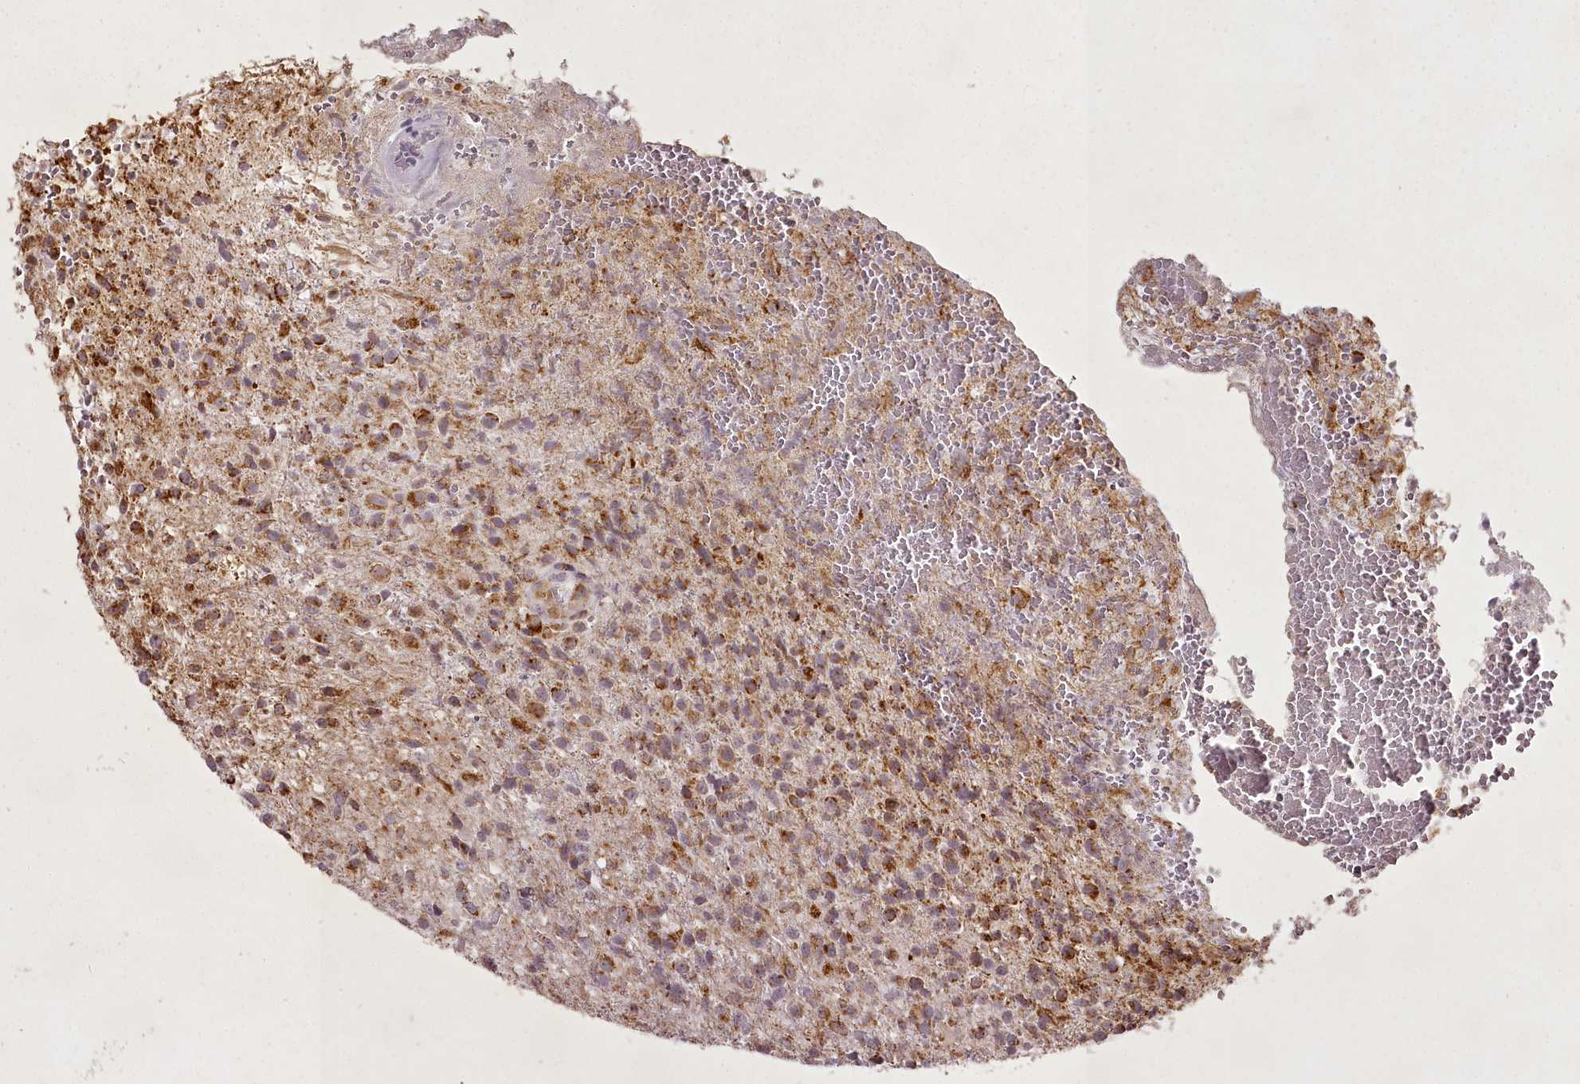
{"staining": {"intensity": "moderate", "quantity": ">75%", "location": "cytoplasmic/membranous"}, "tissue": "glioma", "cell_type": "Tumor cells", "image_type": "cancer", "snomed": [{"axis": "morphology", "description": "Glioma, malignant, High grade"}, {"axis": "topography", "description": "Brain"}], "caption": "Glioma stained with a protein marker reveals moderate staining in tumor cells.", "gene": "CHCHD2", "patient": {"sex": "male", "age": 56}}